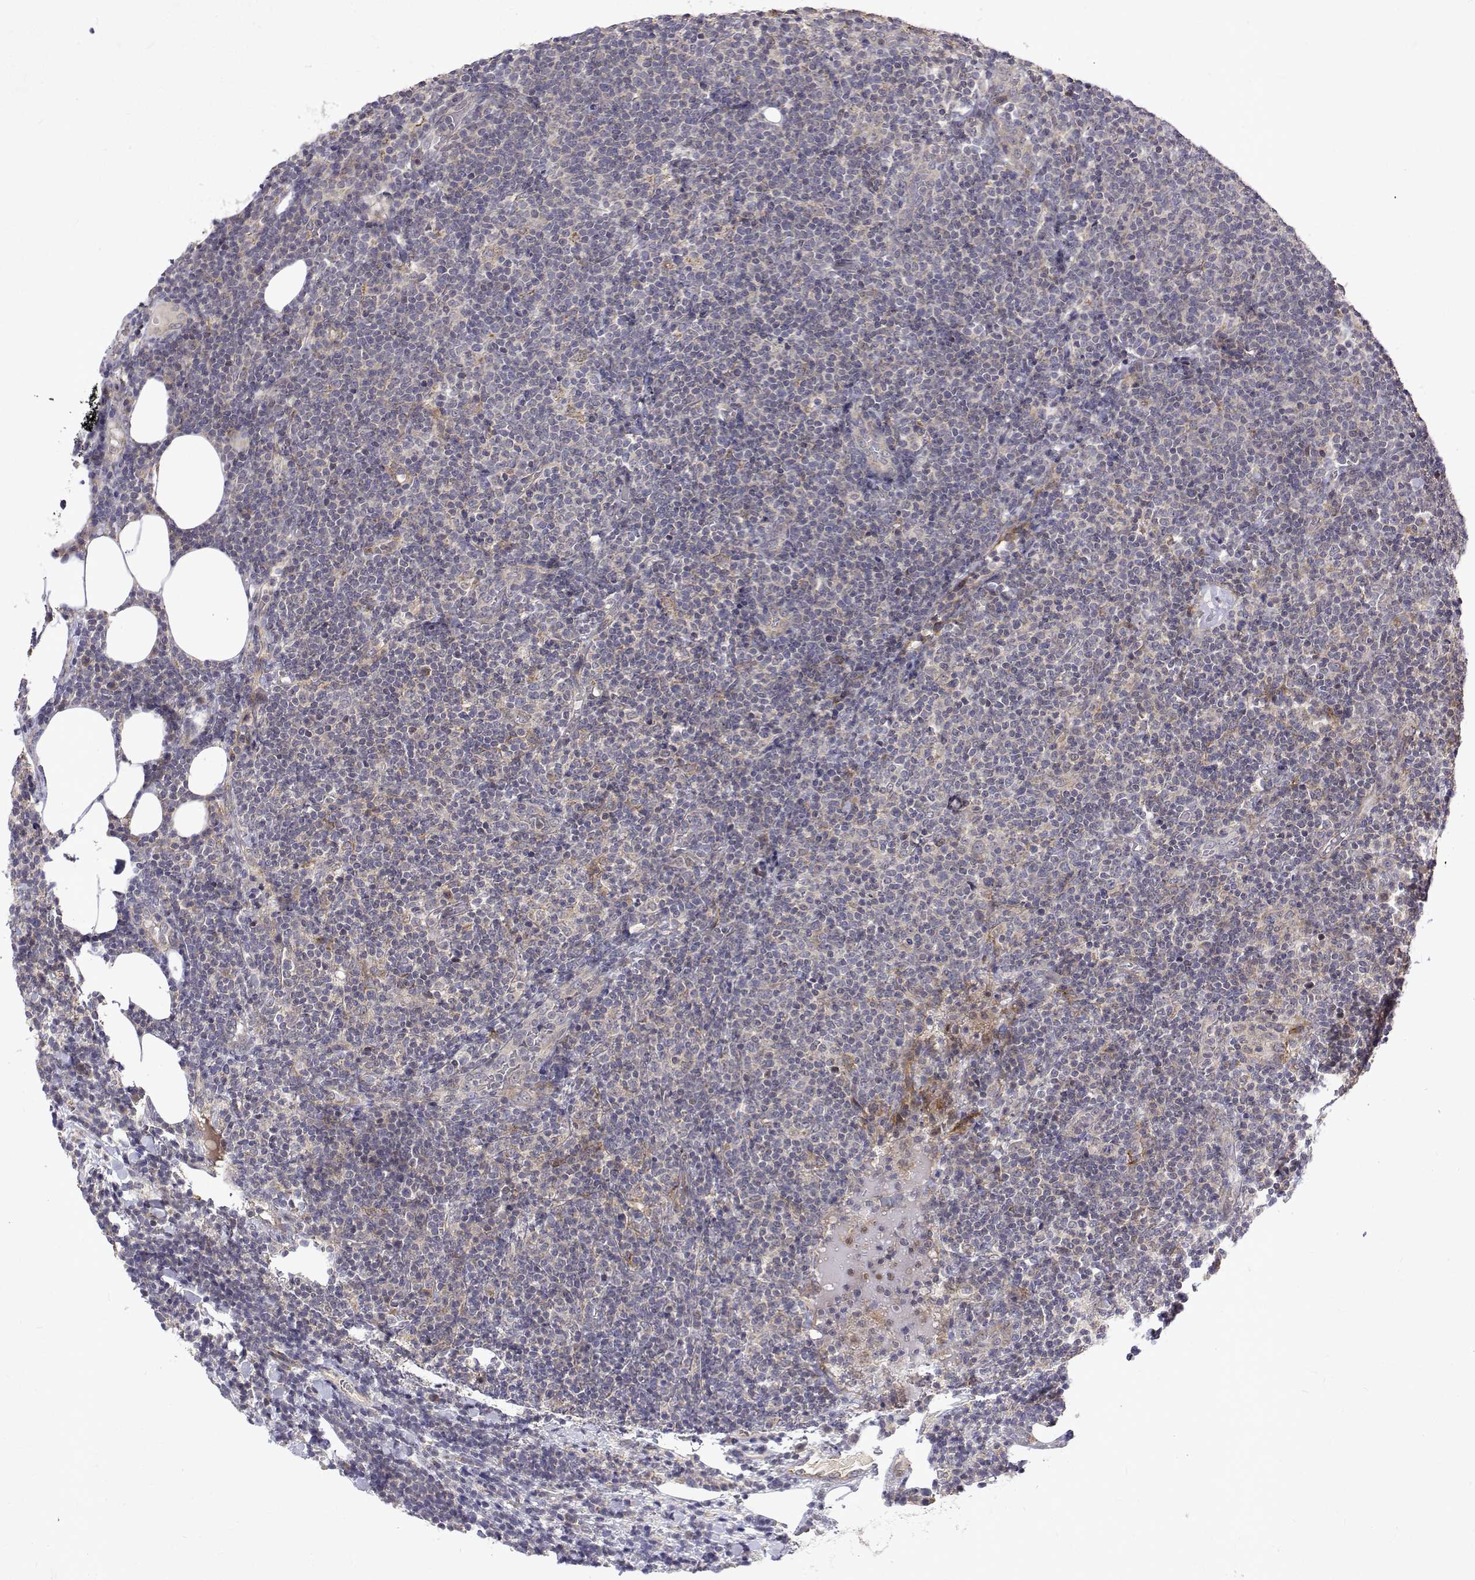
{"staining": {"intensity": "negative", "quantity": "none", "location": "none"}, "tissue": "lymphoma", "cell_type": "Tumor cells", "image_type": "cancer", "snomed": [{"axis": "morphology", "description": "Malignant lymphoma, non-Hodgkin's type, High grade"}, {"axis": "topography", "description": "Lymph node"}], "caption": "This is an immunohistochemistry photomicrograph of high-grade malignant lymphoma, non-Hodgkin's type. There is no staining in tumor cells.", "gene": "ALKBH8", "patient": {"sex": "male", "age": 61}}